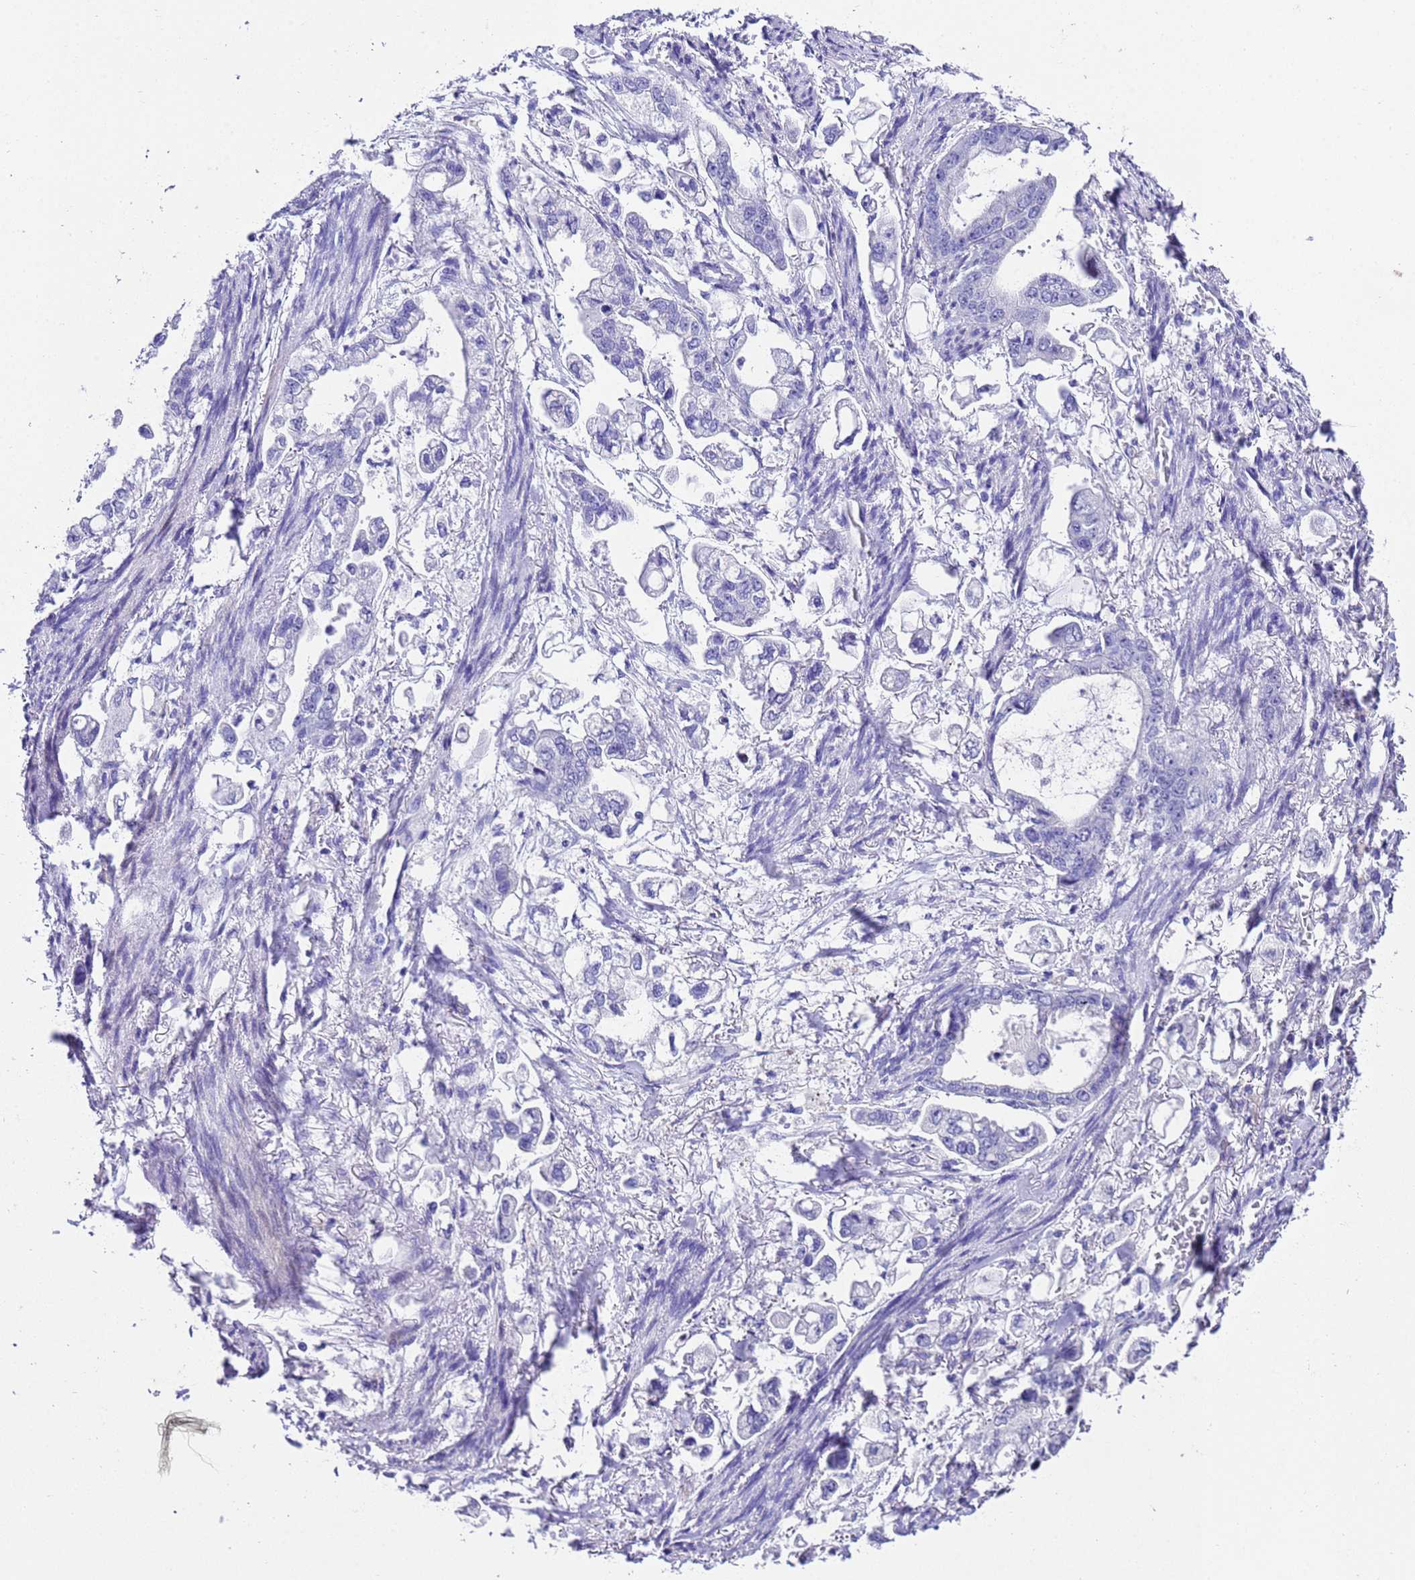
{"staining": {"intensity": "negative", "quantity": "none", "location": "none"}, "tissue": "stomach cancer", "cell_type": "Tumor cells", "image_type": "cancer", "snomed": [{"axis": "morphology", "description": "Adenocarcinoma, NOS"}, {"axis": "topography", "description": "Stomach"}], "caption": "High magnification brightfield microscopy of stomach adenocarcinoma stained with DAB (3,3'-diaminobenzidine) (brown) and counterstained with hematoxylin (blue): tumor cells show no significant positivity.", "gene": "UGT2B10", "patient": {"sex": "male", "age": 62}}